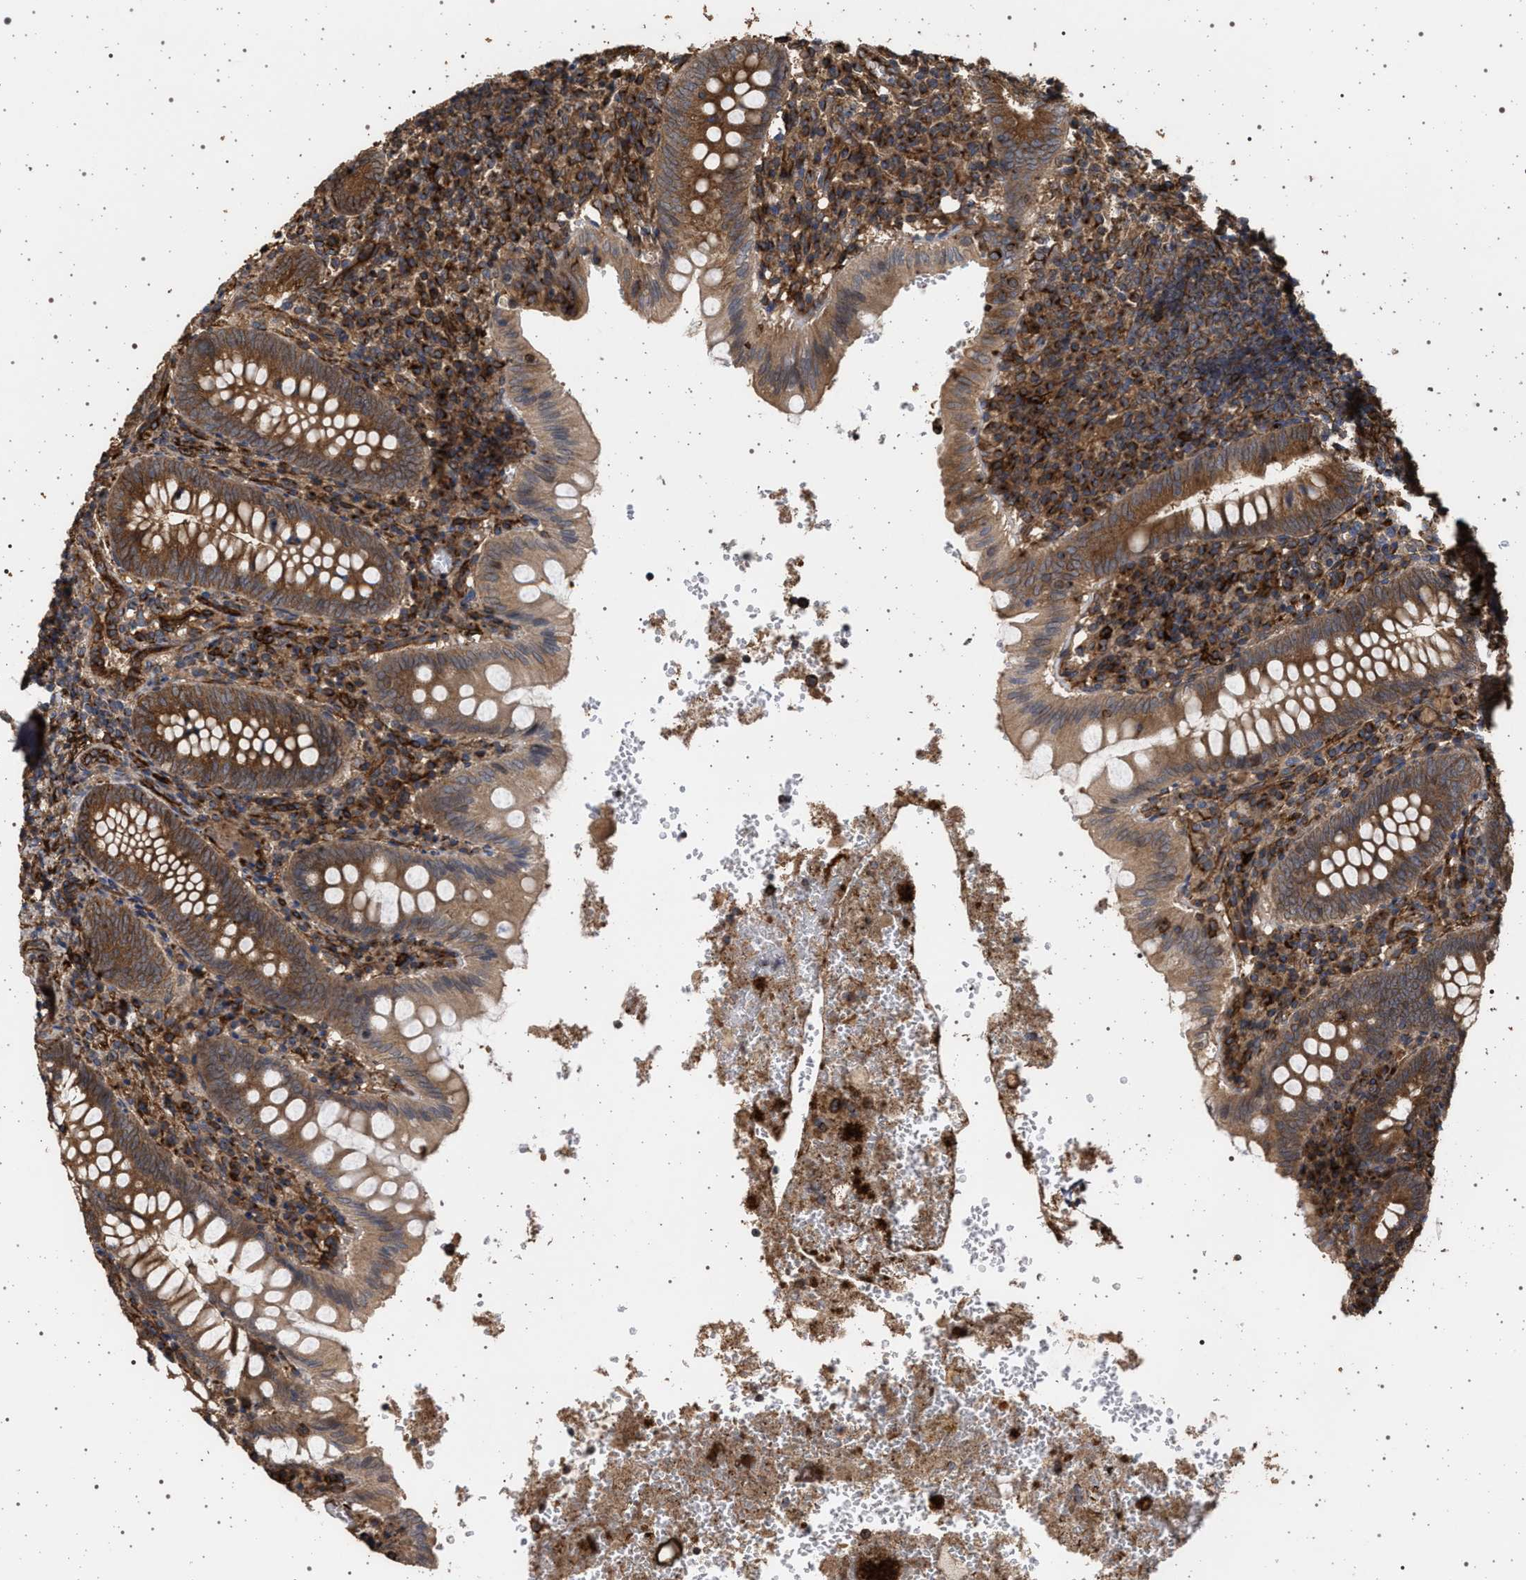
{"staining": {"intensity": "strong", "quantity": ">75%", "location": "cytoplasmic/membranous"}, "tissue": "appendix", "cell_type": "Glandular cells", "image_type": "normal", "snomed": [{"axis": "morphology", "description": "Normal tissue, NOS"}, {"axis": "topography", "description": "Appendix"}], "caption": "Immunohistochemistry (IHC) photomicrograph of unremarkable appendix stained for a protein (brown), which demonstrates high levels of strong cytoplasmic/membranous expression in about >75% of glandular cells.", "gene": "IFT20", "patient": {"sex": "male", "age": 8}}